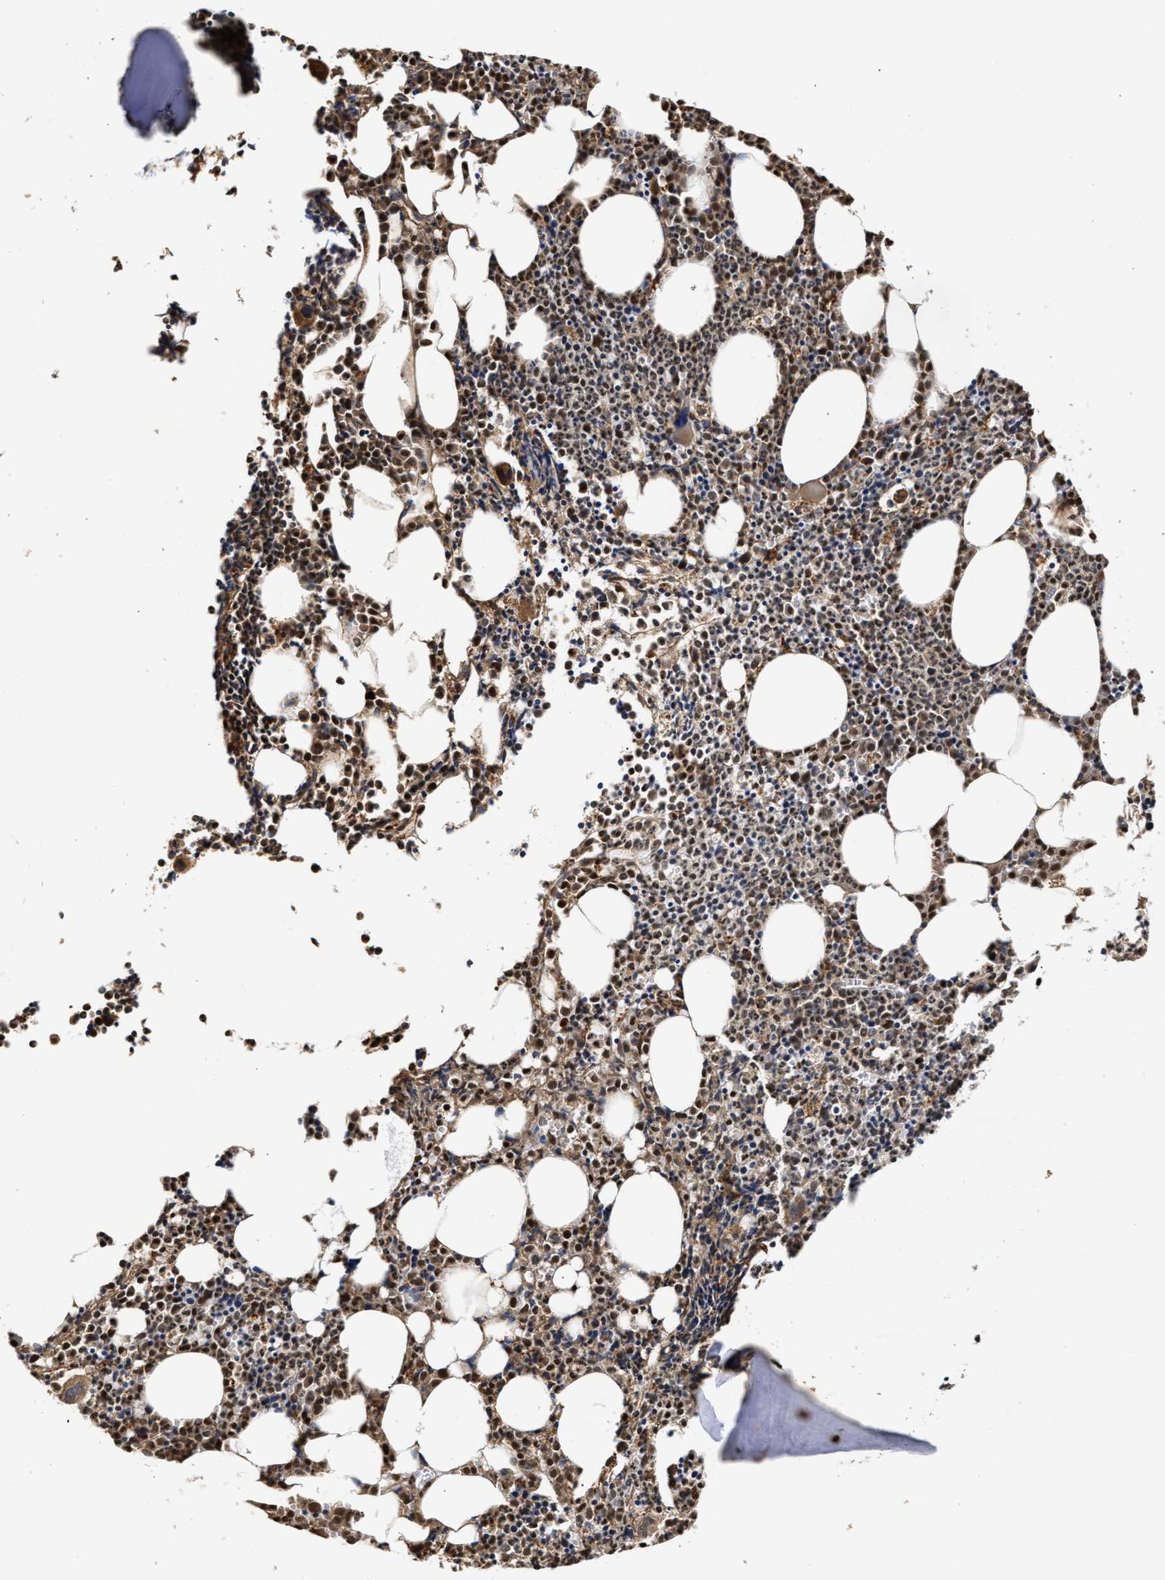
{"staining": {"intensity": "strong", "quantity": "25%-75%", "location": "cytoplasmic/membranous,nuclear"}, "tissue": "bone marrow", "cell_type": "Hematopoietic cells", "image_type": "normal", "snomed": [{"axis": "morphology", "description": "Normal tissue, NOS"}, {"axis": "morphology", "description": "Inflammation, NOS"}, {"axis": "topography", "description": "Bone marrow"}], "caption": "About 25%-75% of hematopoietic cells in benign bone marrow demonstrate strong cytoplasmic/membranous,nuclear protein staining as visualized by brown immunohistochemical staining.", "gene": "GOSR1", "patient": {"sex": "female", "age": 53}}